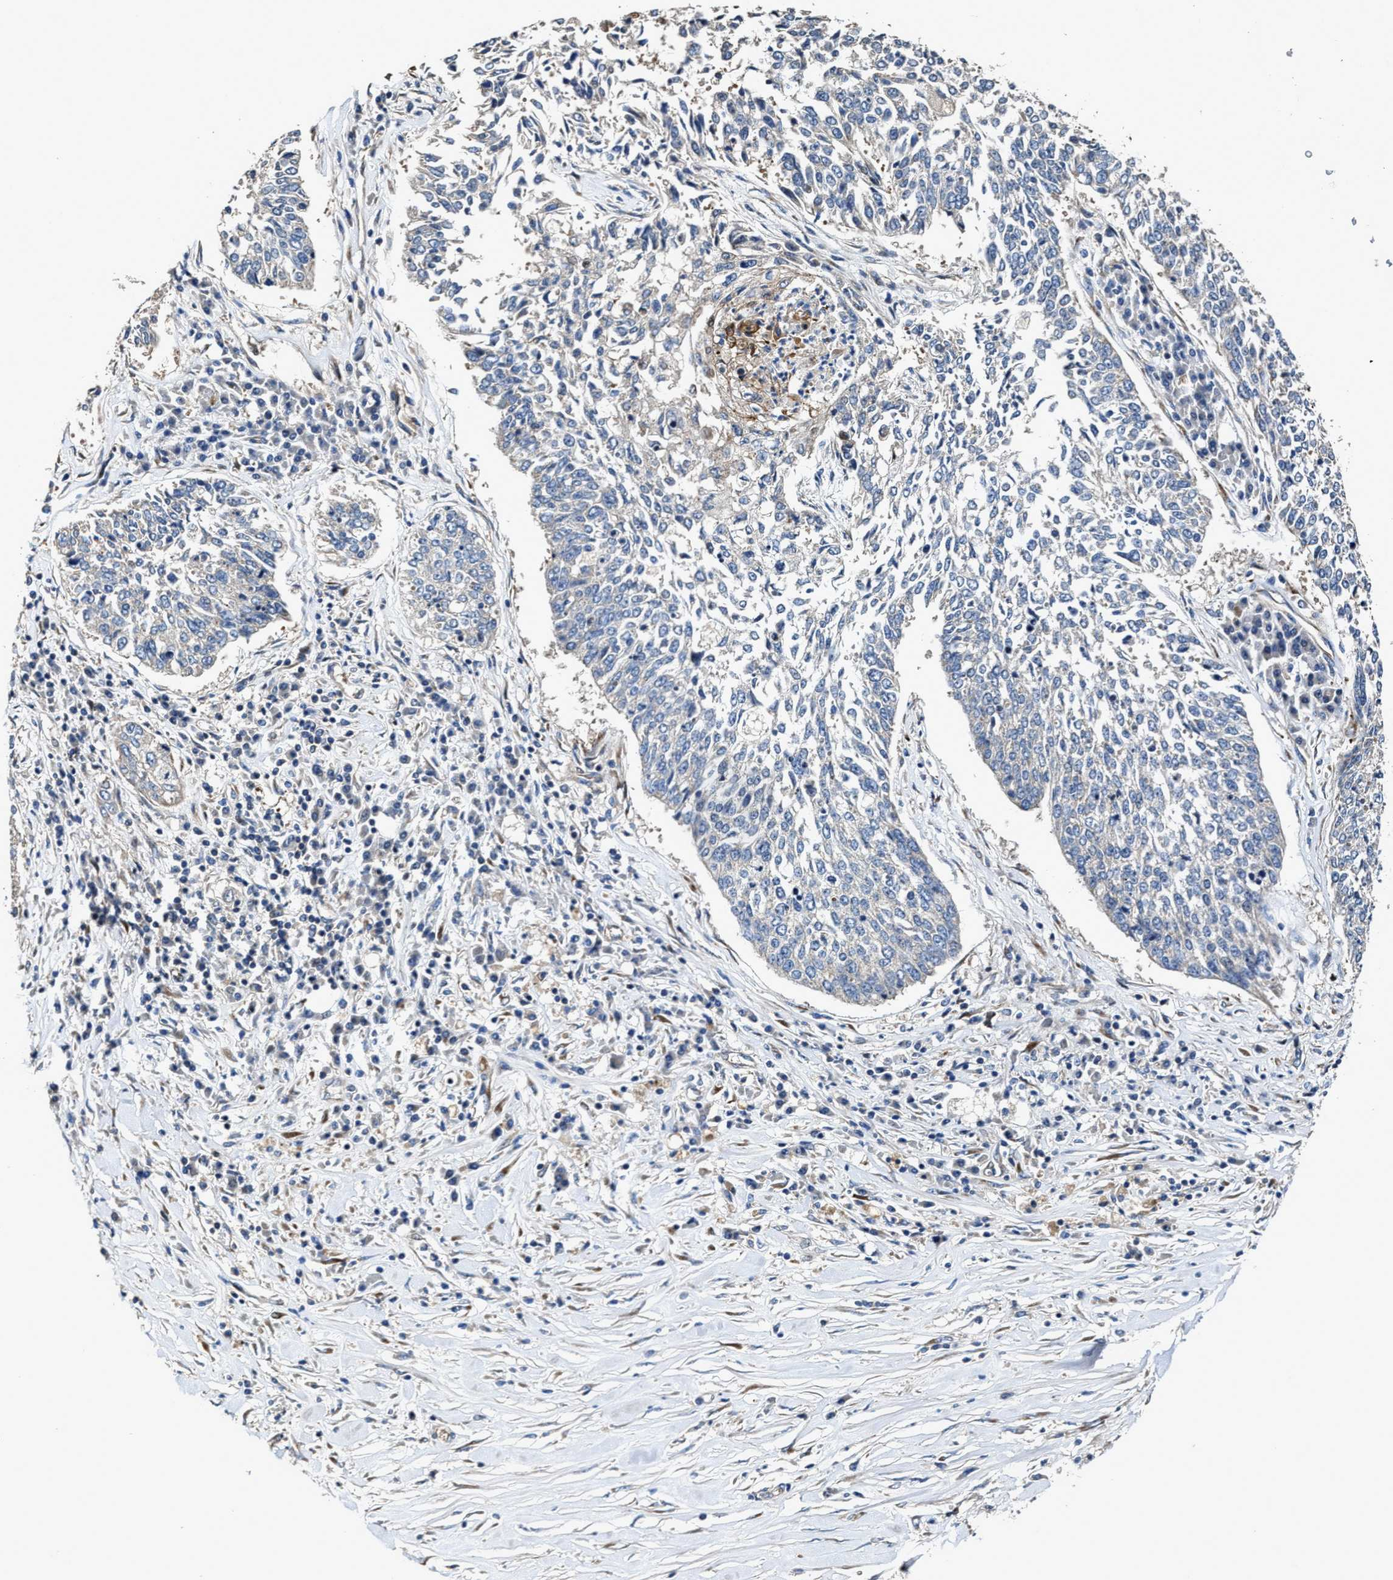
{"staining": {"intensity": "negative", "quantity": "none", "location": "none"}, "tissue": "lung cancer", "cell_type": "Tumor cells", "image_type": "cancer", "snomed": [{"axis": "morphology", "description": "Normal tissue, NOS"}, {"axis": "morphology", "description": "Squamous cell carcinoma, NOS"}, {"axis": "topography", "description": "Cartilage tissue"}, {"axis": "topography", "description": "Bronchus"}, {"axis": "topography", "description": "Lung"}], "caption": "Immunohistochemistry (IHC) histopathology image of neoplastic tissue: human lung cancer stained with DAB displays no significant protein expression in tumor cells.", "gene": "PTAR1", "patient": {"sex": "female", "age": 49}}